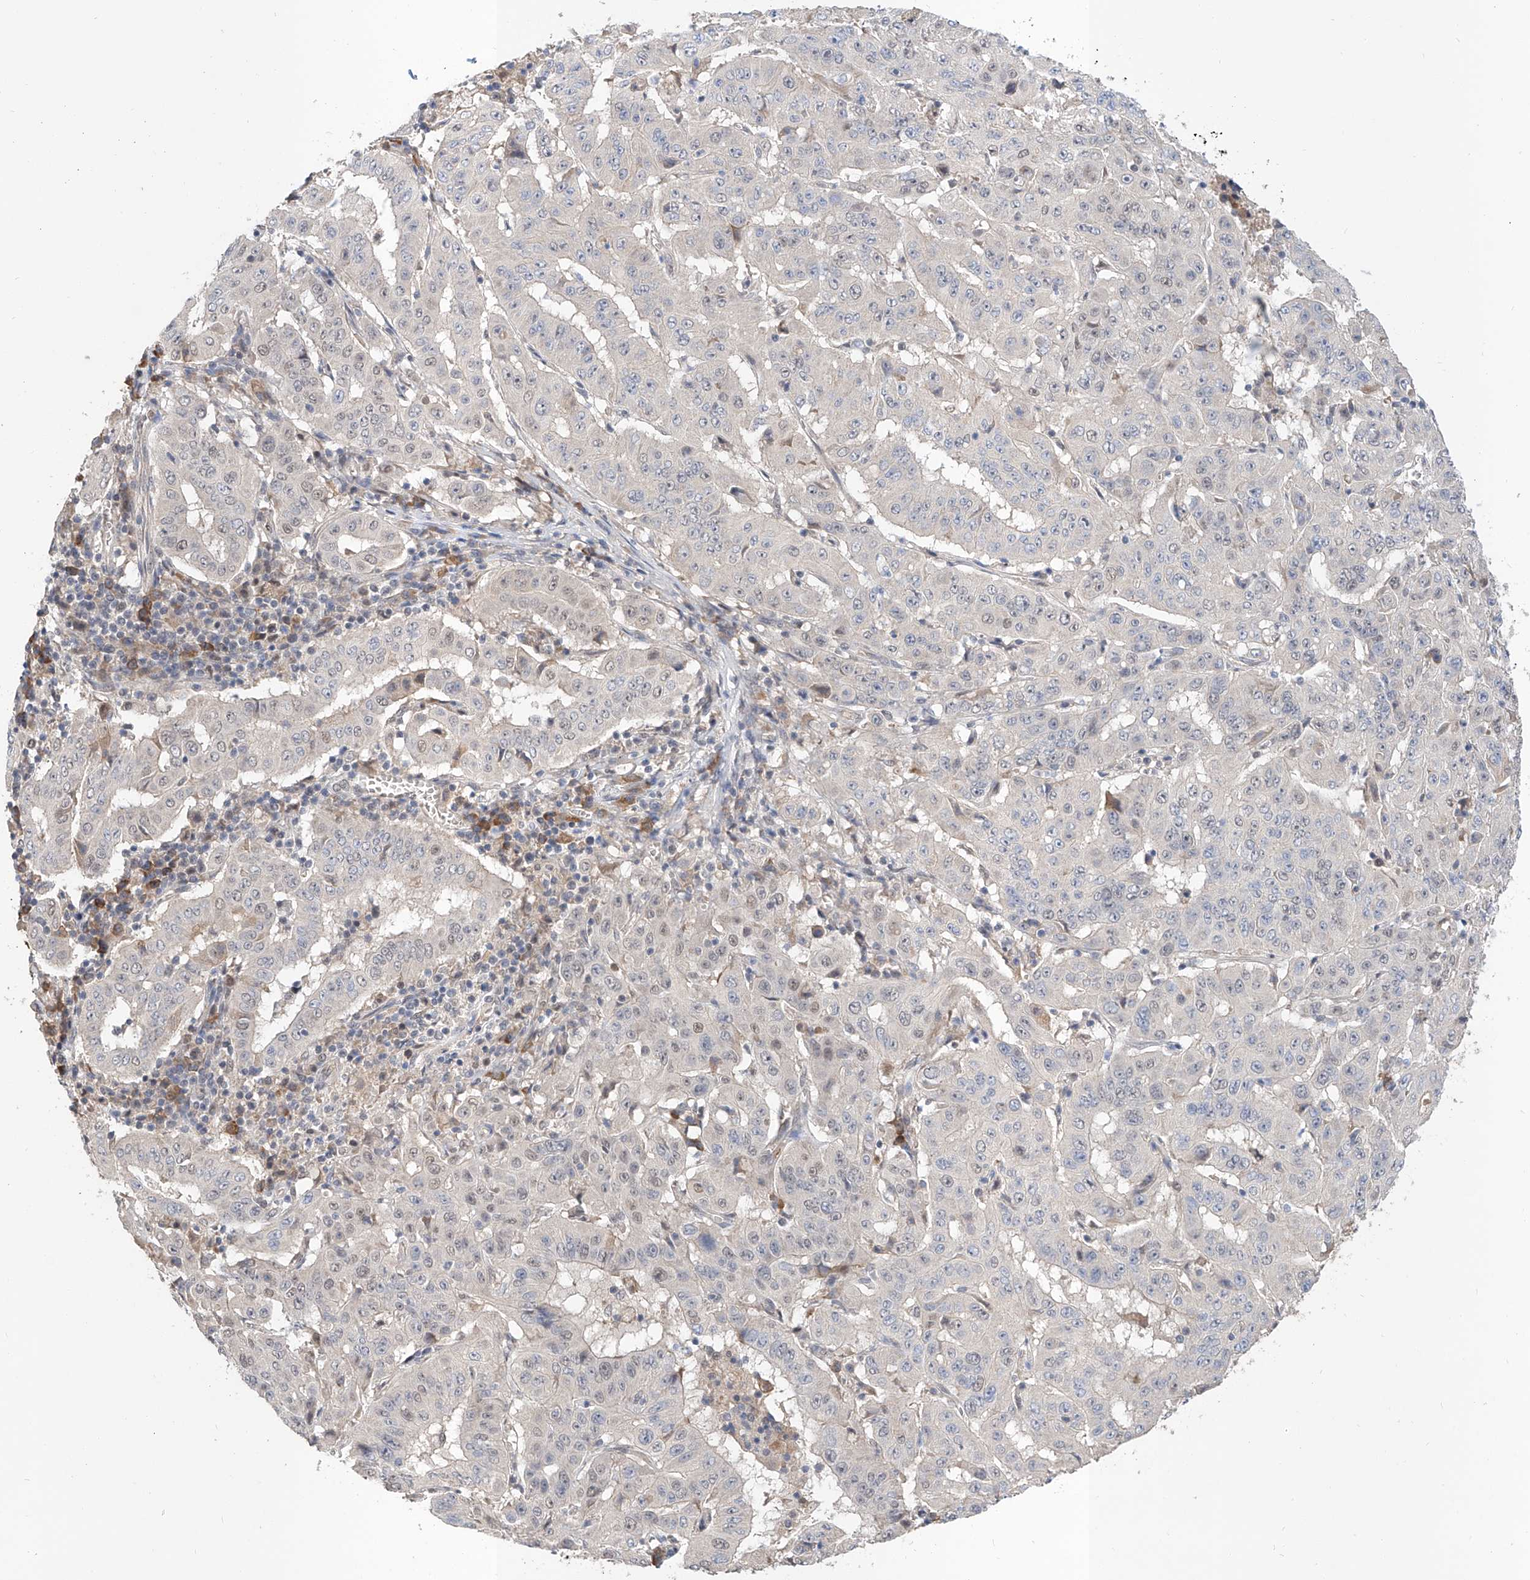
{"staining": {"intensity": "negative", "quantity": "none", "location": "none"}, "tissue": "pancreatic cancer", "cell_type": "Tumor cells", "image_type": "cancer", "snomed": [{"axis": "morphology", "description": "Adenocarcinoma, NOS"}, {"axis": "topography", "description": "Pancreas"}], "caption": "An IHC image of pancreatic cancer (adenocarcinoma) is shown. There is no staining in tumor cells of pancreatic cancer (adenocarcinoma).", "gene": "CARMIL3", "patient": {"sex": "male", "age": 63}}